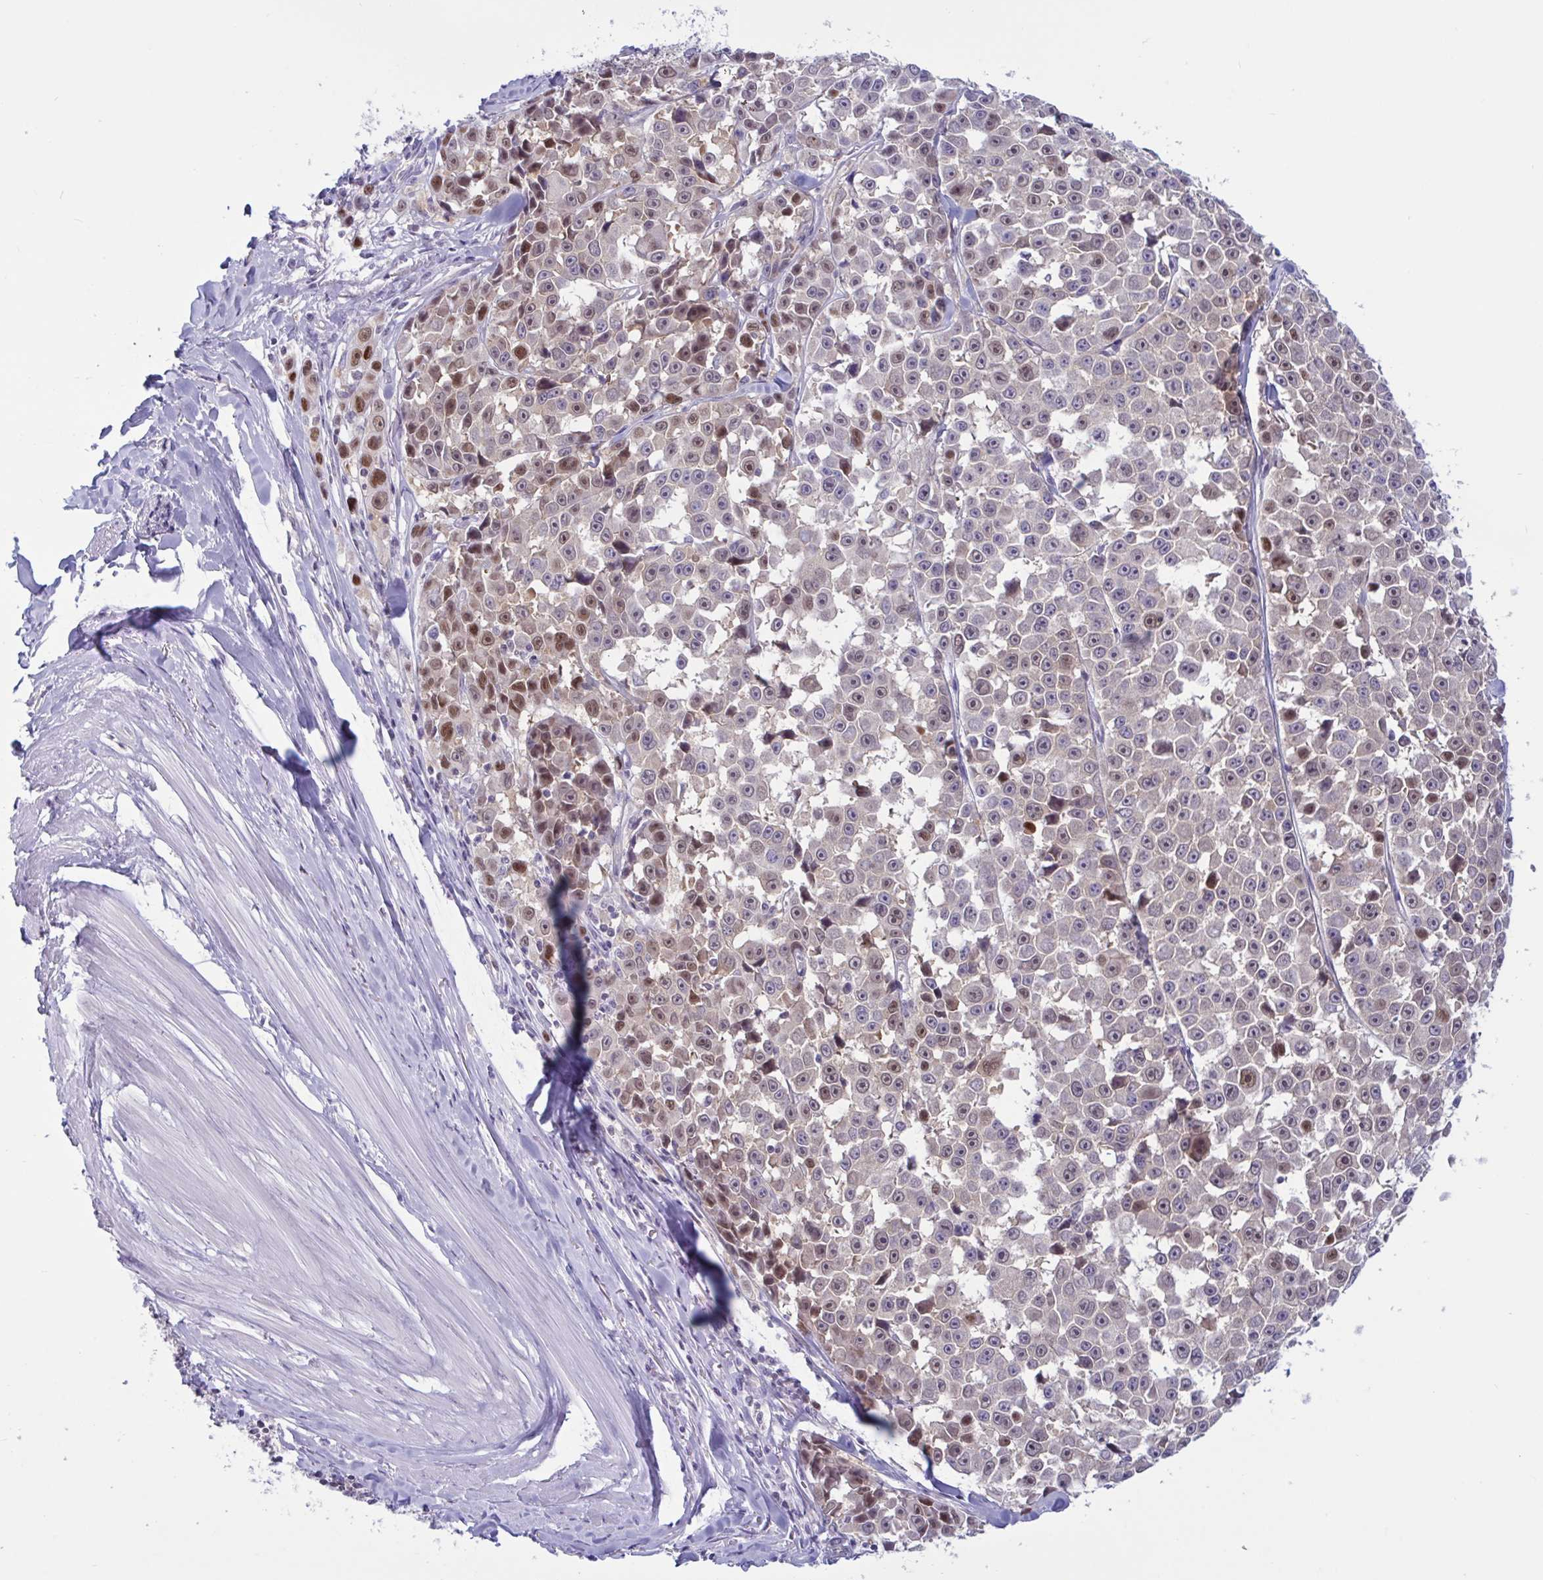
{"staining": {"intensity": "moderate", "quantity": "25%-75%", "location": "nuclear"}, "tissue": "melanoma", "cell_type": "Tumor cells", "image_type": "cancer", "snomed": [{"axis": "morphology", "description": "Malignant melanoma, NOS"}, {"axis": "topography", "description": "Skin"}], "caption": "This is an image of IHC staining of malignant melanoma, which shows moderate expression in the nuclear of tumor cells.", "gene": "TSN", "patient": {"sex": "female", "age": 66}}